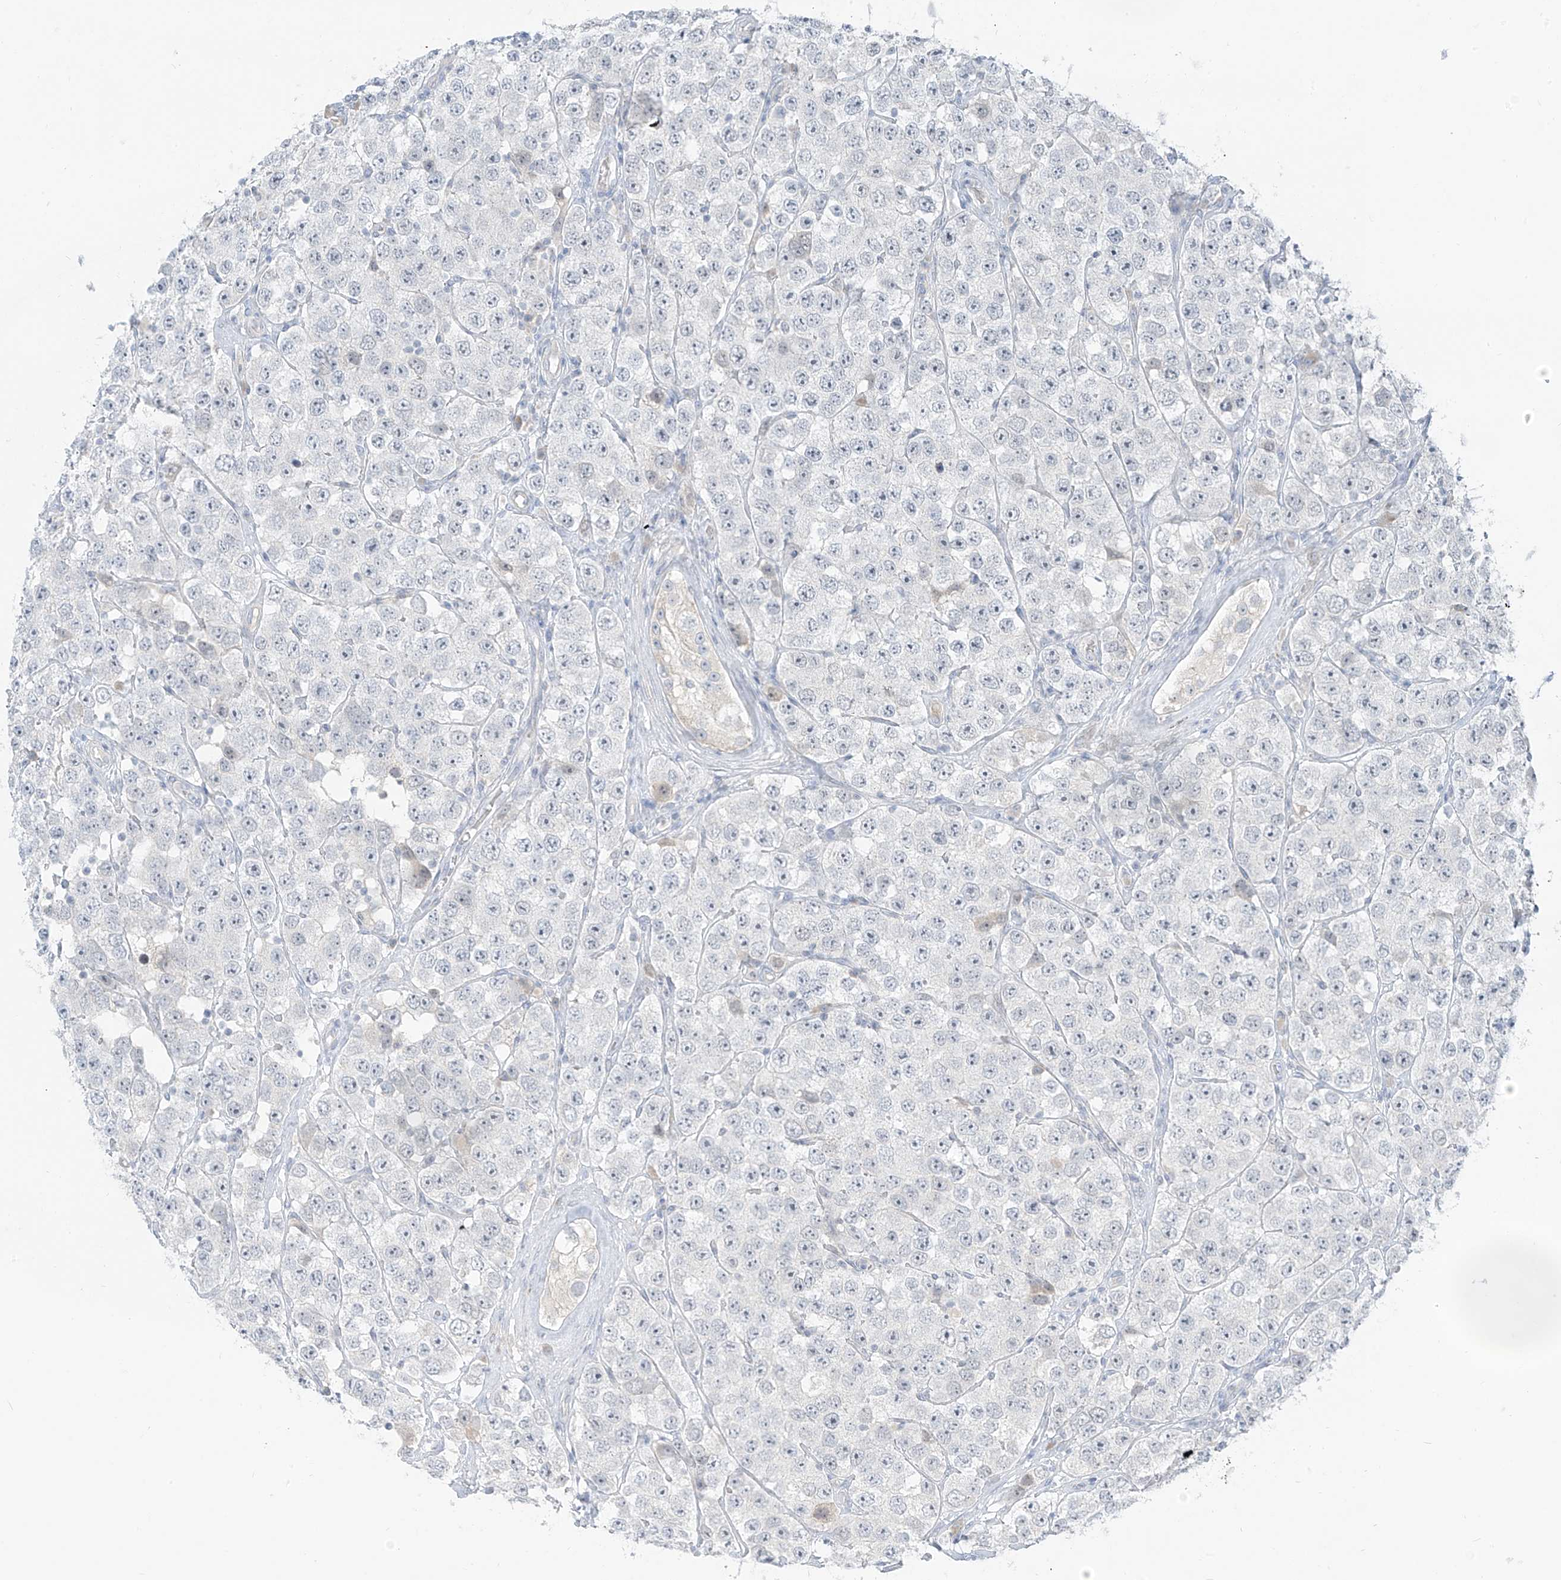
{"staining": {"intensity": "negative", "quantity": "none", "location": "none"}, "tissue": "testis cancer", "cell_type": "Tumor cells", "image_type": "cancer", "snomed": [{"axis": "morphology", "description": "Seminoma, NOS"}, {"axis": "topography", "description": "Testis"}], "caption": "Image shows no protein expression in tumor cells of testis cancer (seminoma) tissue.", "gene": "C2orf42", "patient": {"sex": "male", "age": 28}}